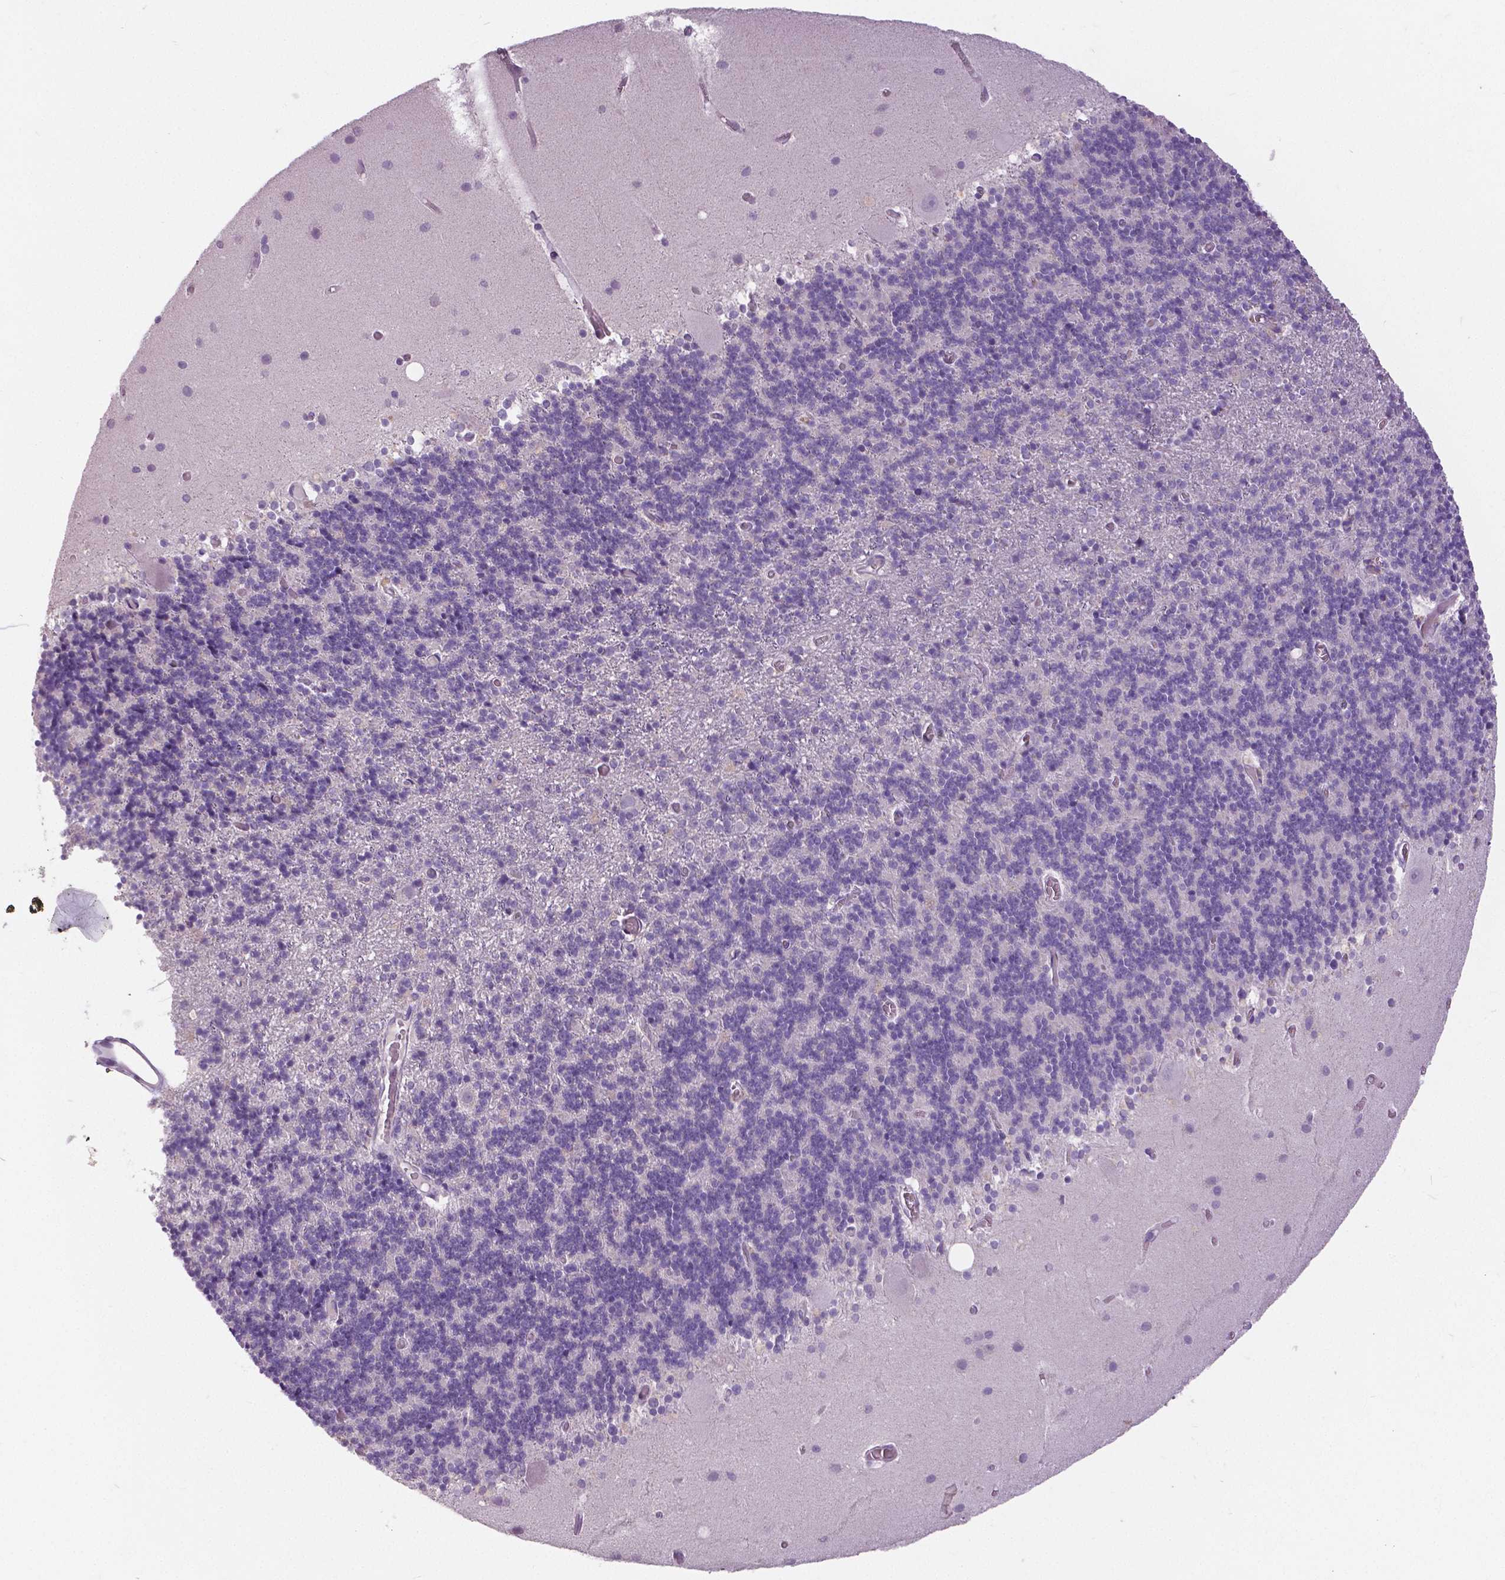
{"staining": {"intensity": "negative", "quantity": "none", "location": "none"}, "tissue": "cerebellum", "cell_type": "Cells in granular layer", "image_type": "normal", "snomed": [{"axis": "morphology", "description": "Normal tissue, NOS"}, {"axis": "topography", "description": "Cerebellum"}], "caption": "Normal cerebellum was stained to show a protein in brown. There is no significant staining in cells in granular layer. (DAB (3,3'-diaminobenzidine) IHC with hematoxylin counter stain).", "gene": "FOXA1", "patient": {"sex": "male", "age": 70}}